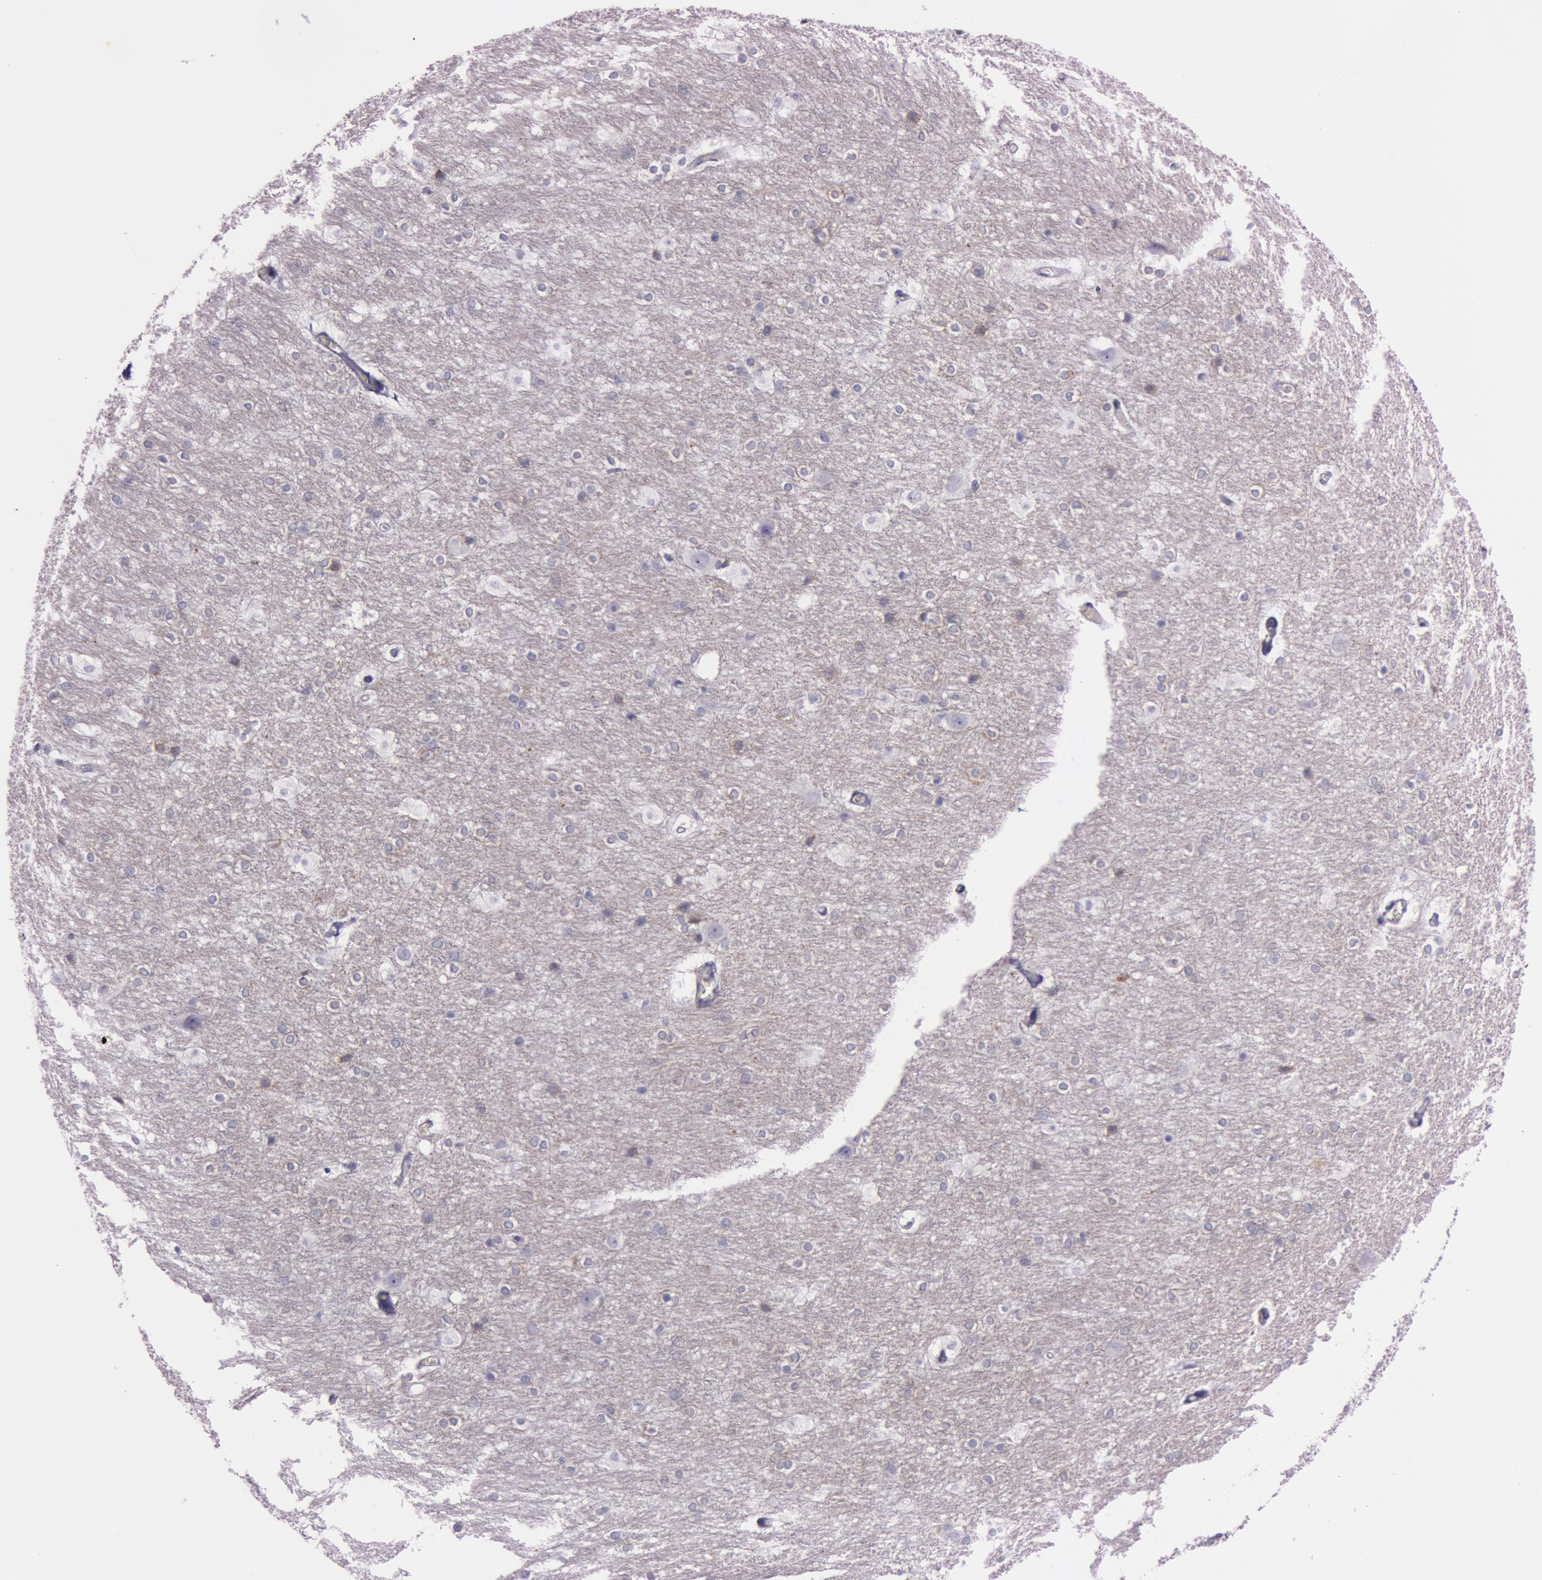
{"staining": {"intensity": "negative", "quantity": "none", "location": "none"}, "tissue": "hippocampus", "cell_type": "Glial cells", "image_type": "normal", "snomed": [{"axis": "morphology", "description": "Normal tissue, NOS"}, {"axis": "topography", "description": "Hippocampus"}], "caption": "Immunohistochemical staining of unremarkable hippocampus shows no significant staining in glial cells. (DAB (3,3'-diaminobenzidine) immunohistochemistry, high magnification).", "gene": "FOLH1", "patient": {"sex": "female", "age": 19}}